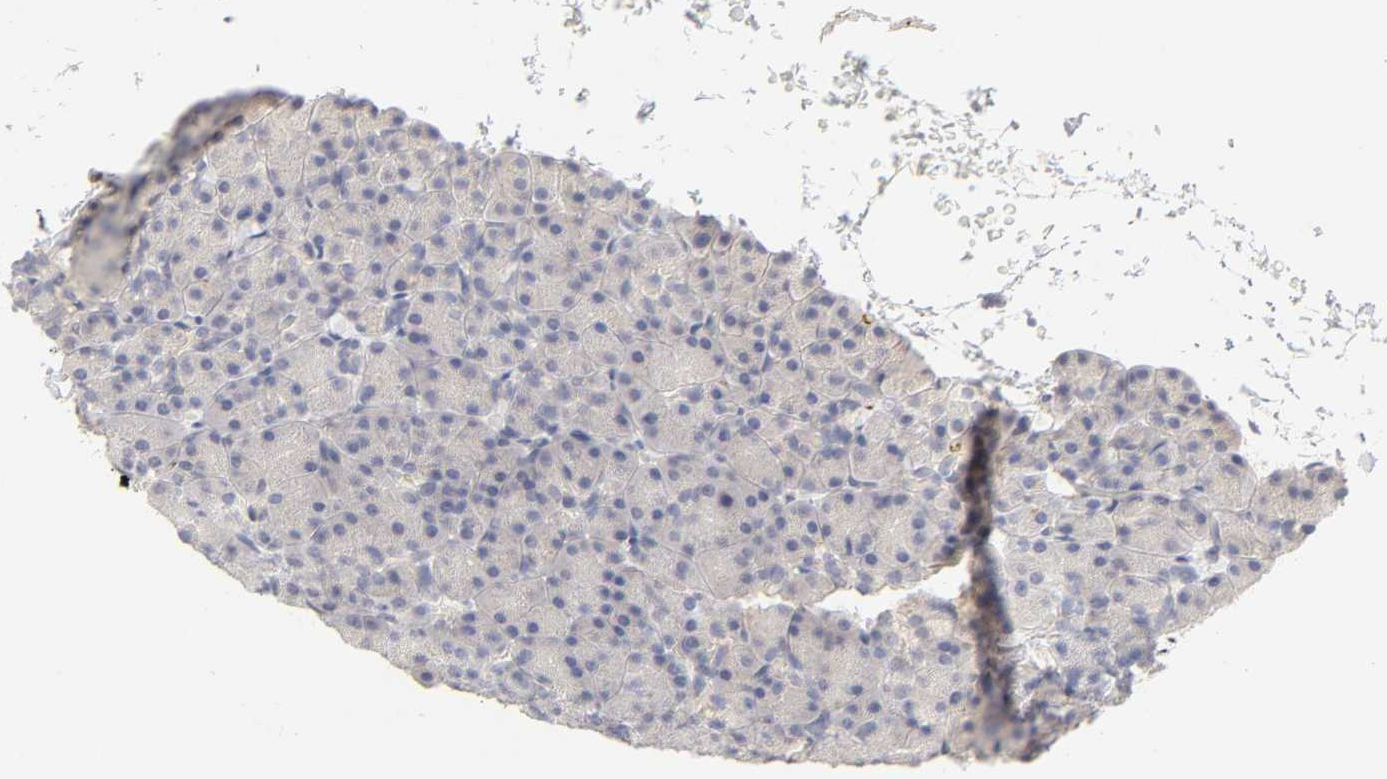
{"staining": {"intensity": "weak", "quantity": "<25%", "location": "cytoplasmic/membranous"}, "tissue": "pancreas", "cell_type": "Exocrine glandular cells", "image_type": "normal", "snomed": [{"axis": "morphology", "description": "Normal tissue, NOS"}, {"axis": "topography", "description": "Pancreas"}], "caption": "This is an immunohistochemistry (IHC) histopathology image of unremarkable human pancreas. There is no positivity in exocrine glandular cells.", "gene": "CYP4B1", "patient": {"sex": "female", "age": 43}}